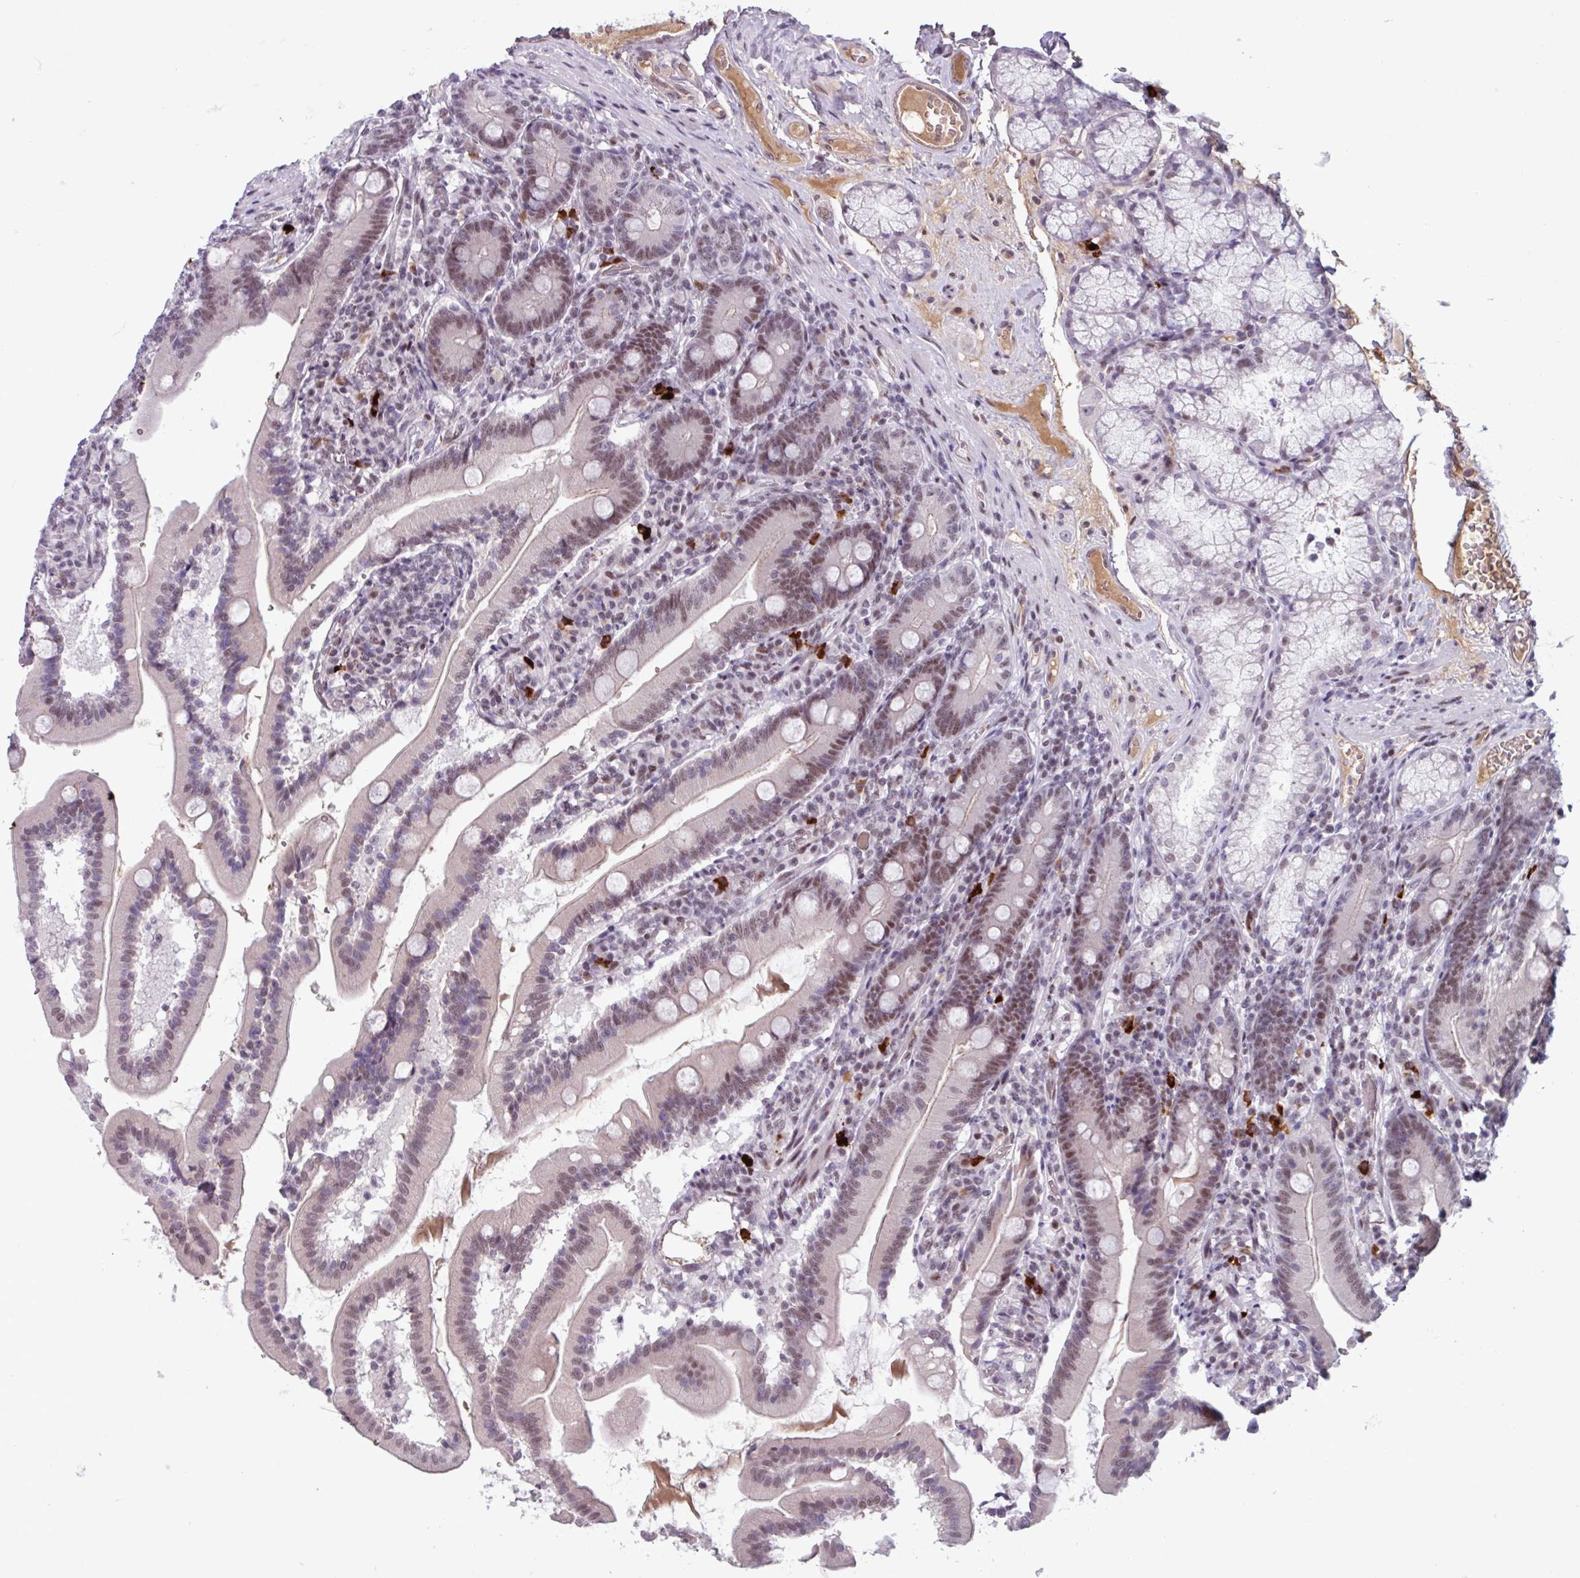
{"staining": {"intensity": "moderate", "quantity": ">75%", "location": "nuclear"}, "tissue": "duodenum", "cell_type": "Glandular cells", "image_type": "normal", "snomed": [{"axis": "morphology", "description": "Normal tissue, NOS"}, {"axis": "topography", "description": "Duodenum"}], "caption": "A high-resolution photomicrograph shows IHC staining of benign duodenum, which demonstrates moderate nuclear staining in about >75% of glandular cells.", "gene": "ZNF575", "patient": {"sex": "female", "age": 67}}